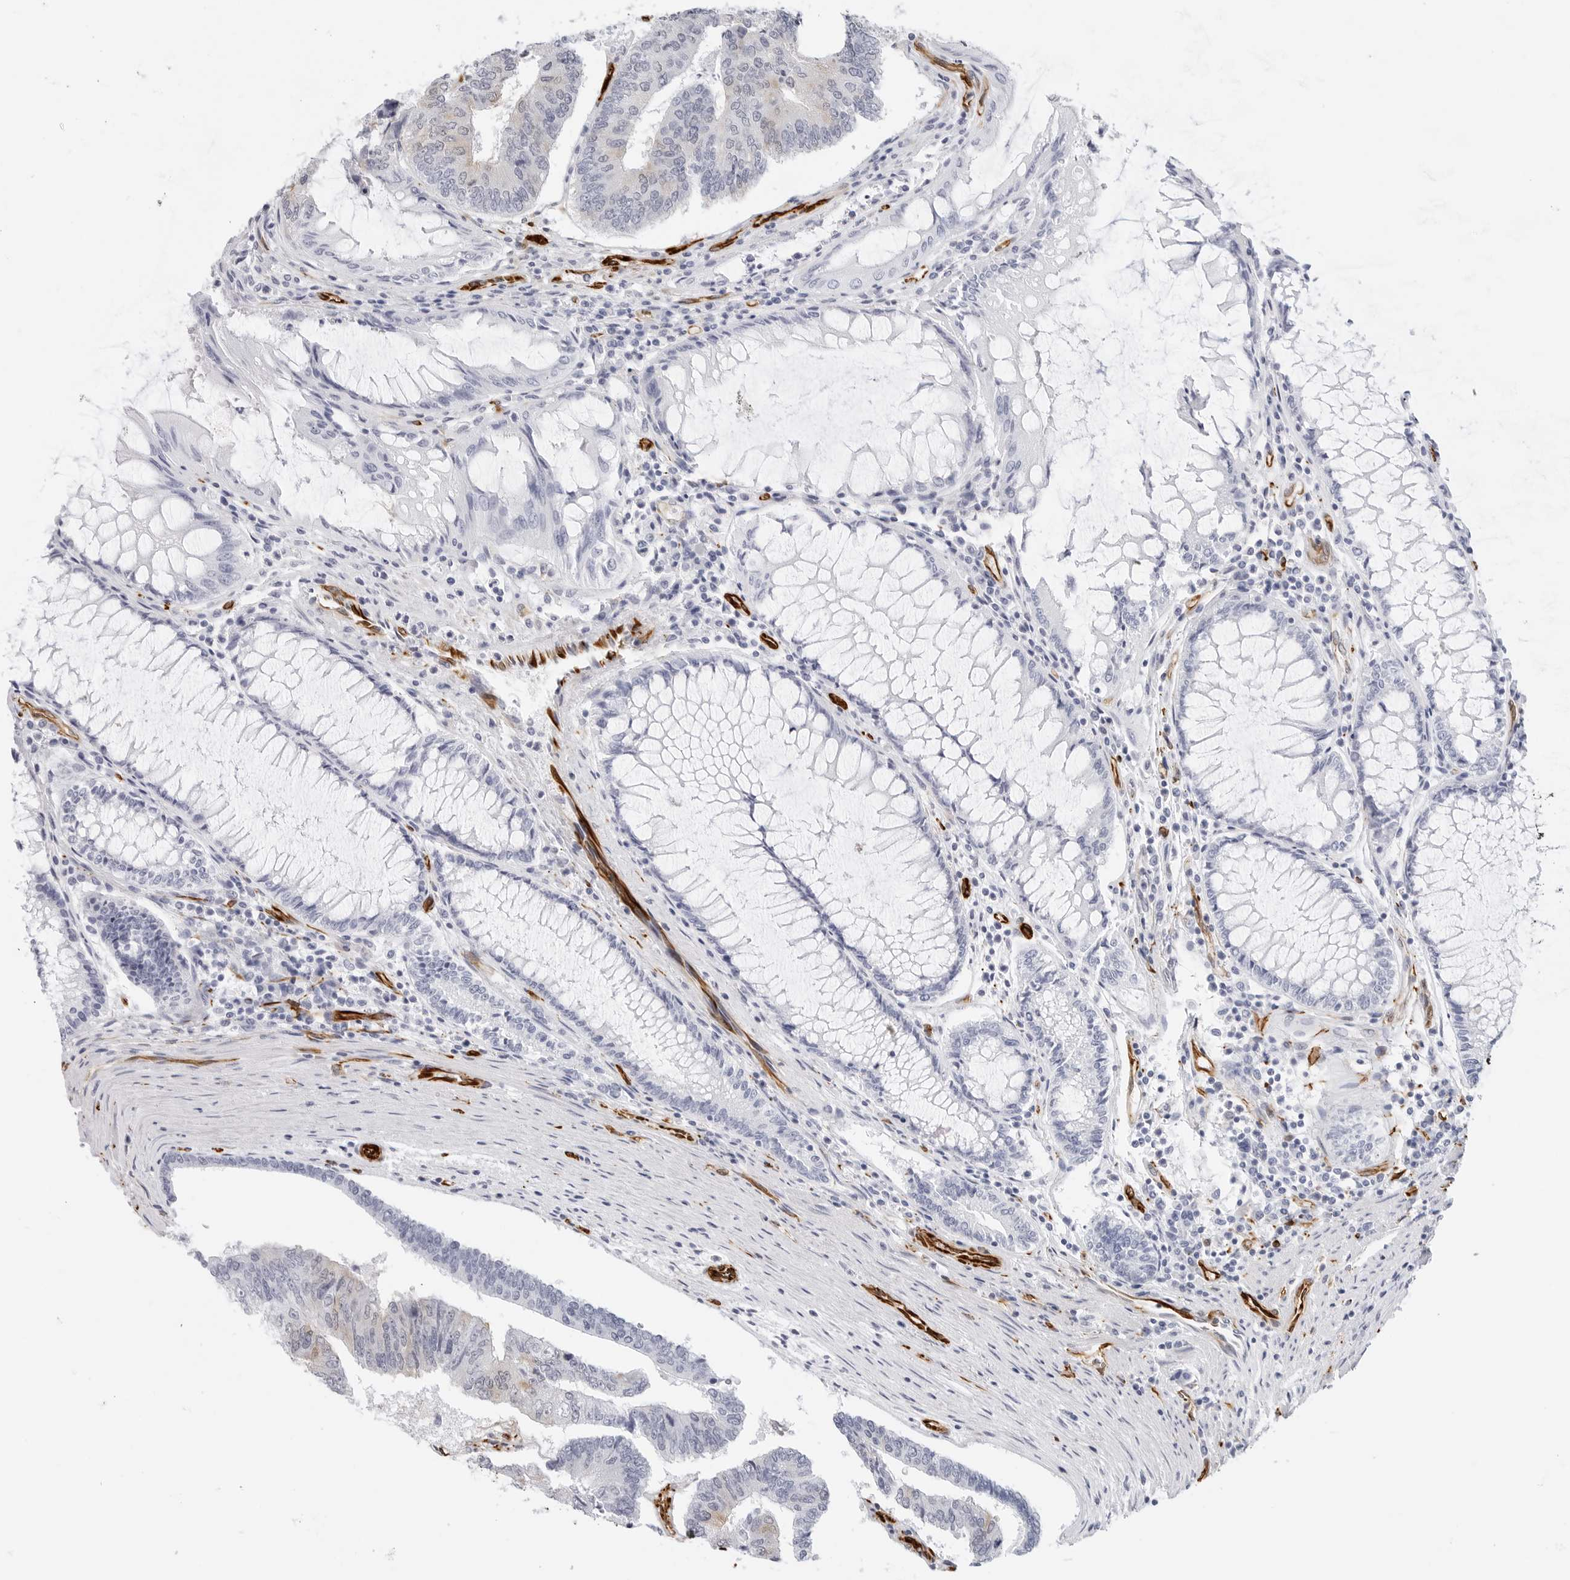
{"staining": {"intensity": "weak", "quantity": "<25%", "location": "cytoplasmic/membranous"}, "tissue": "colorectal cancer", "cell_type": "Tumor cells", "image_type": "cancer", "snomed": [{"axis": "morphology", "description": "Adenocarcinoma, NOS"}, {"axis": "topography", "description": "Colon"}], "caption": "This photomicrograph is of colorectal cancer stained with immunohistochemistry to label a protein in brown with the nuclei are counter-stained blue. There is no positivity in tumor cells.", "gene": "NES", "patient": {"sex": "female", "age": 67}}